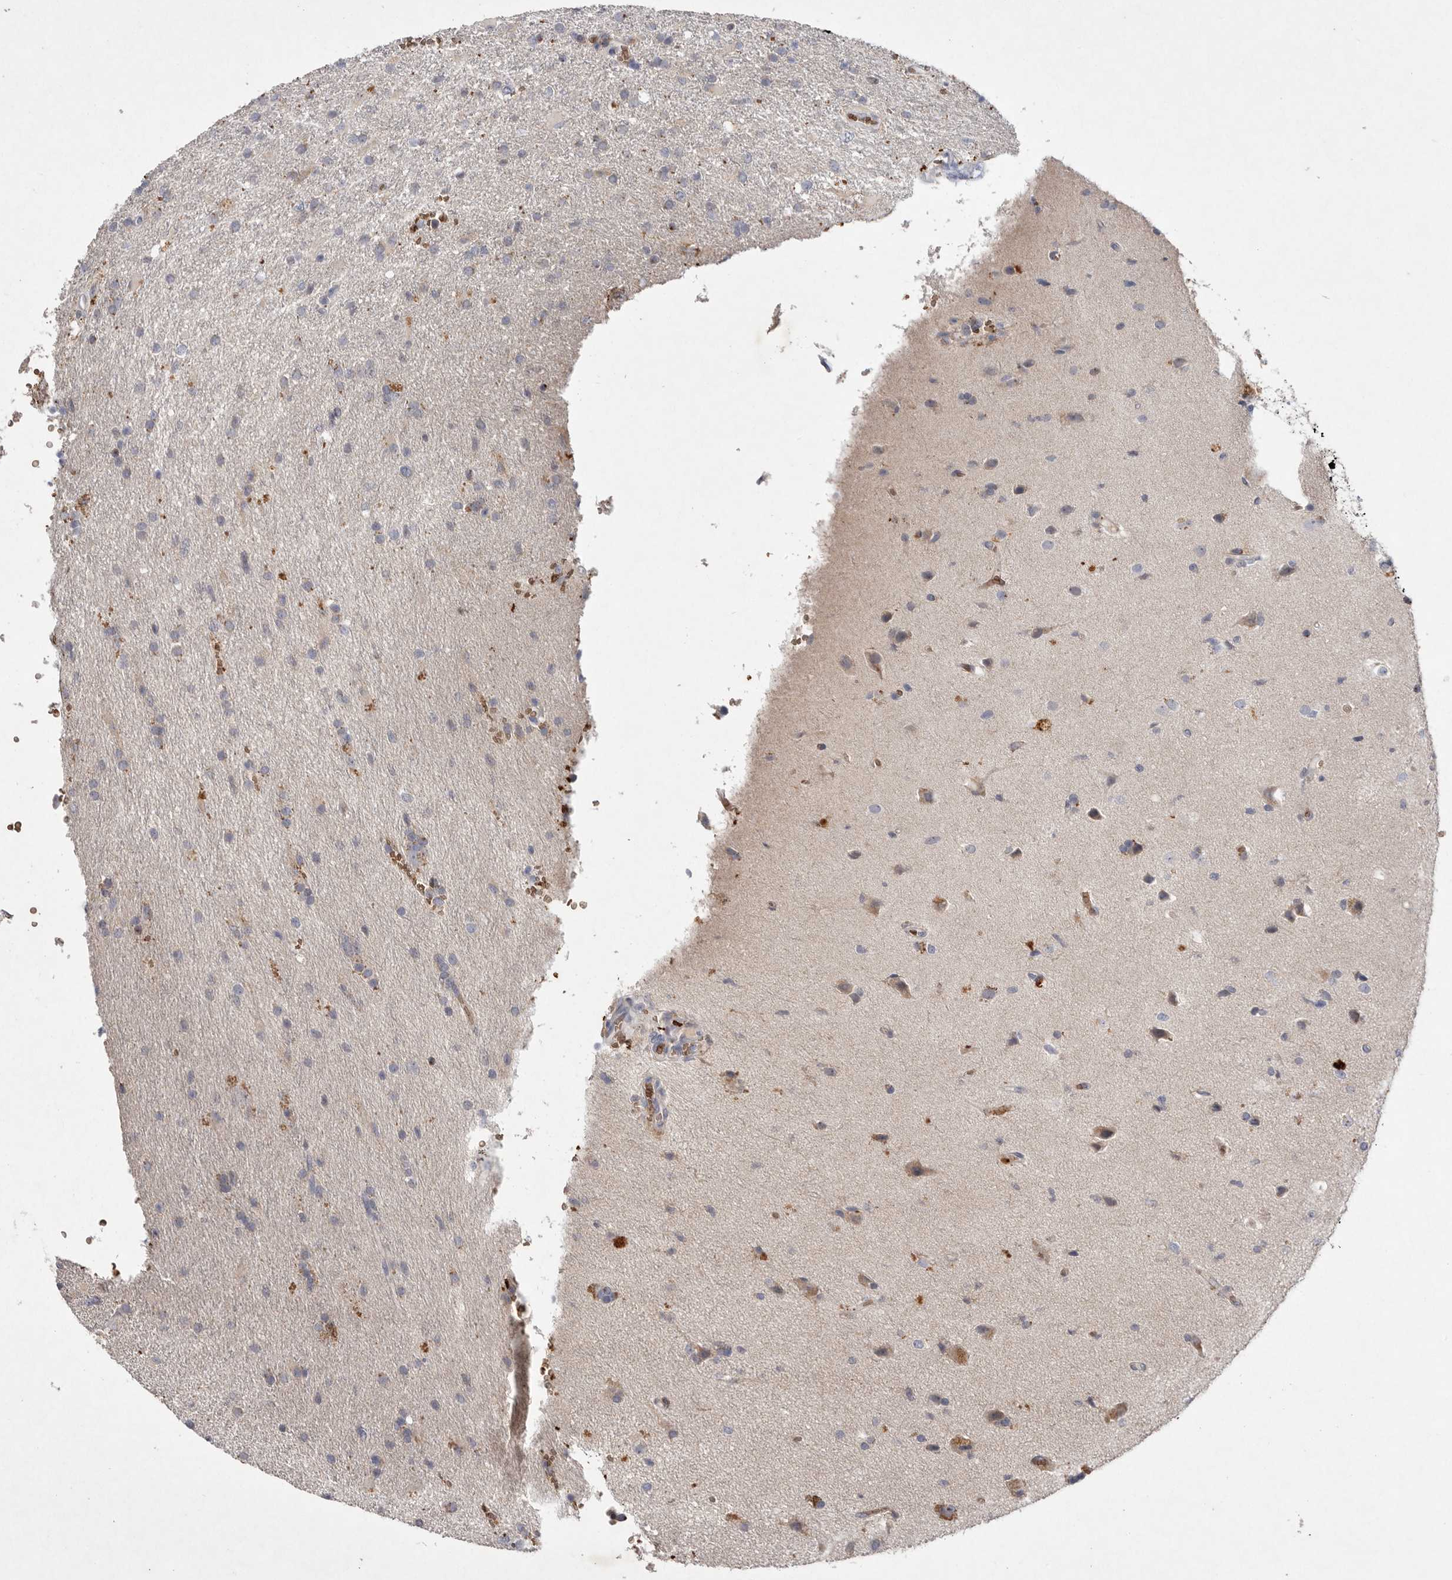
{"staining": {"intensity": "negative", "quantity": "none", "location": "none"}, "tissue": "glioma", "cell_type": "Tumor cells", "image_type": "cancer", "snomed": [{"axis": "morphology", "description": "Glioma, malignant, High grade"}, {"axis": "topography", "description": "Brain"}], "caption": "DAB (3,3'-diaminobenzidine) immunohistochemical staining of high-grade glioma (malignant) demonstrates no significant expression in tumor cells.", "gene": "TNFSF14", "patient": {"sex": "female", "age": 57}}